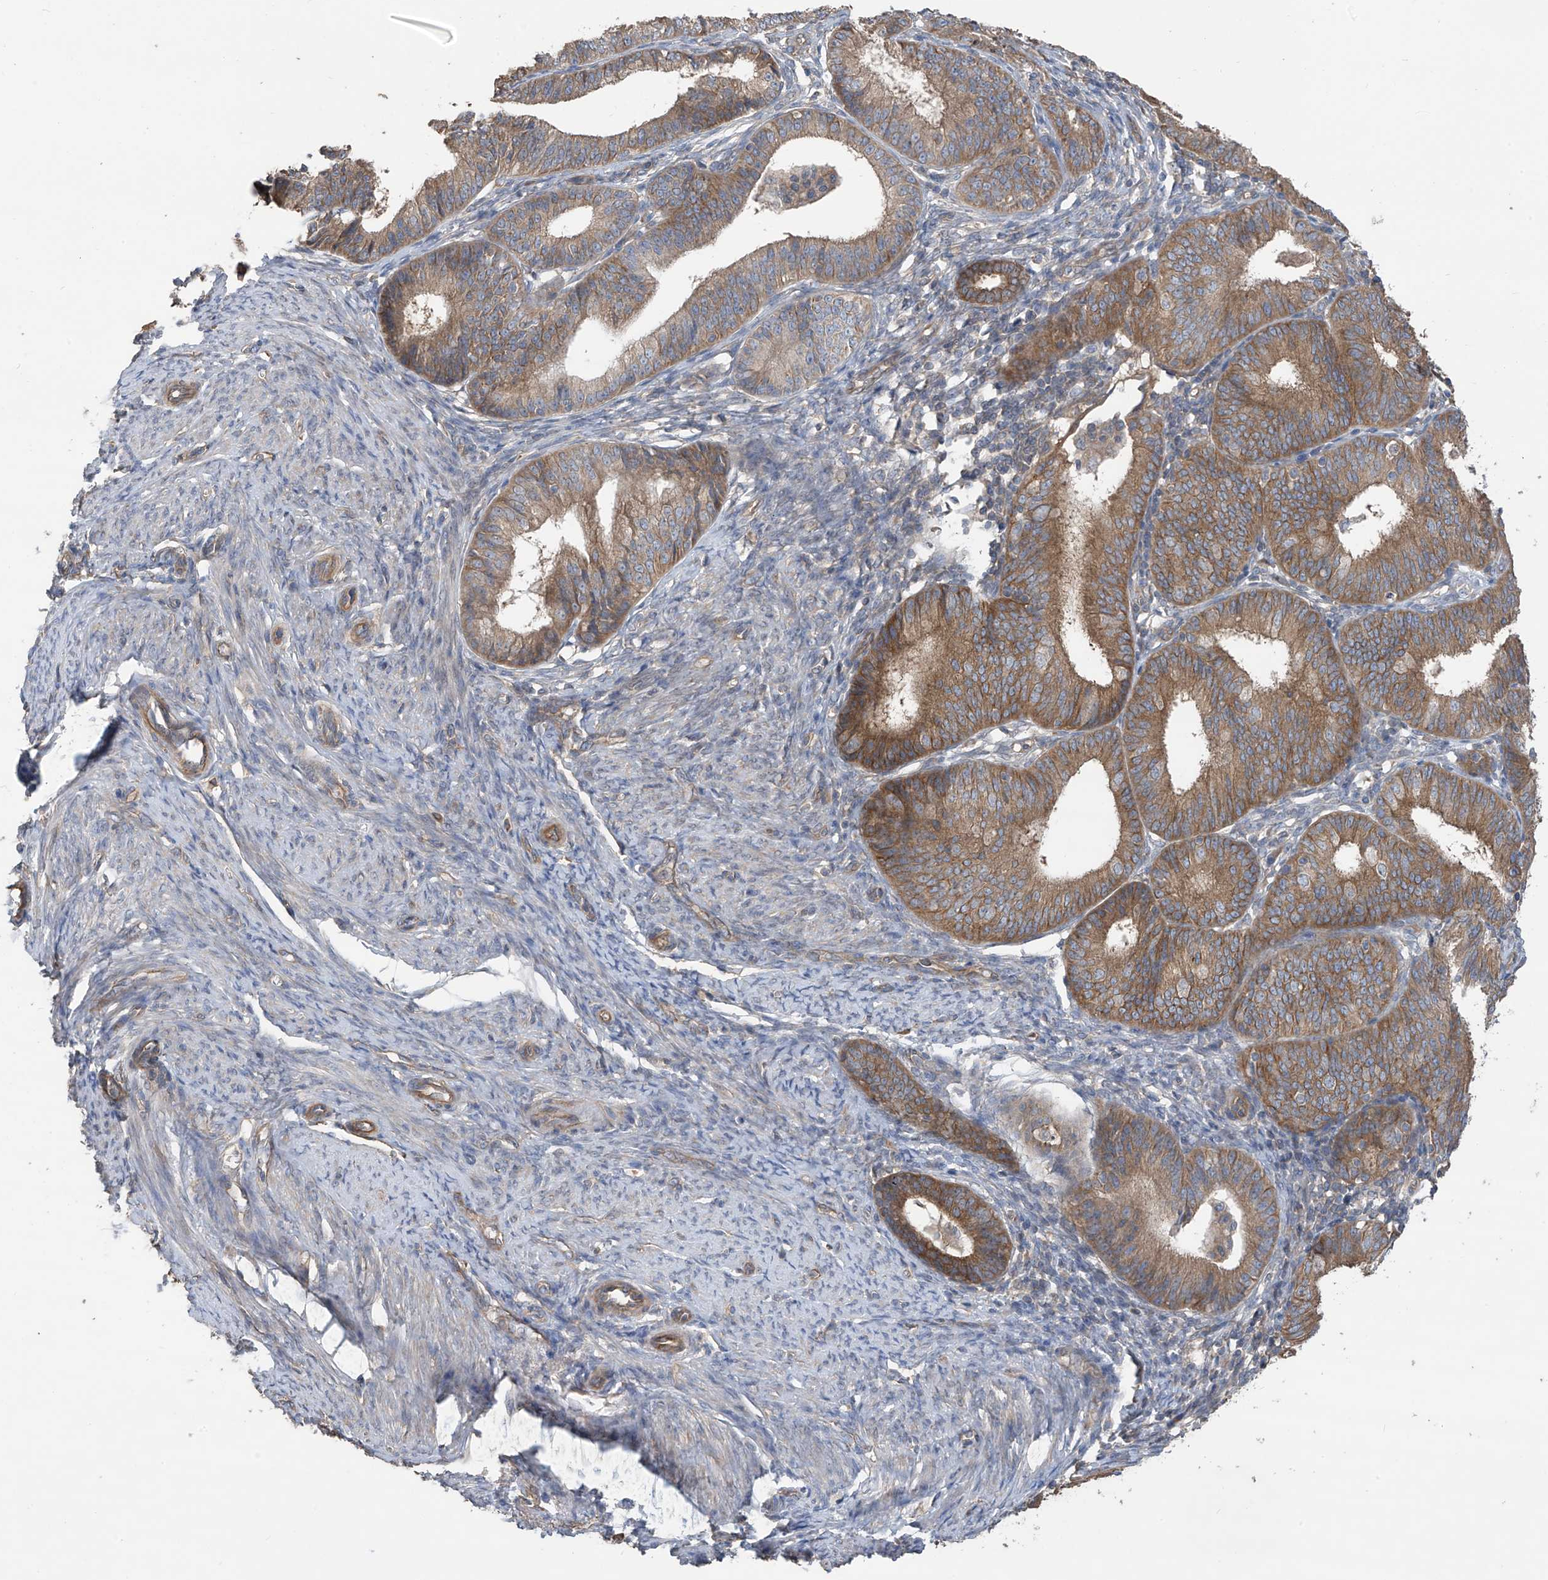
{"staining": {"intensity": "moderate", "quantity": ">75%", "location": "cytoplasmic/membranous"}, "tissue": "endometrial cancer", "cell_type": "Tumor cells", "image_type": "cancer", "snomed": [{"axis": "morphology", "description": "Adenocarcinoma, NOS"}, {"axis": "topography", "description": "Endometrium"}], "caption": "Tumor cells reveal medium levels of moderate cytoplasmic/membranous expression in about >75% of cells in endometrial cancer (adenocarcinoma). (DAB IHC, brown staining for protein, blue staining for nuclei).", "gene": "PHACTR4", "patient": {"sex": "female", "age": 51}}